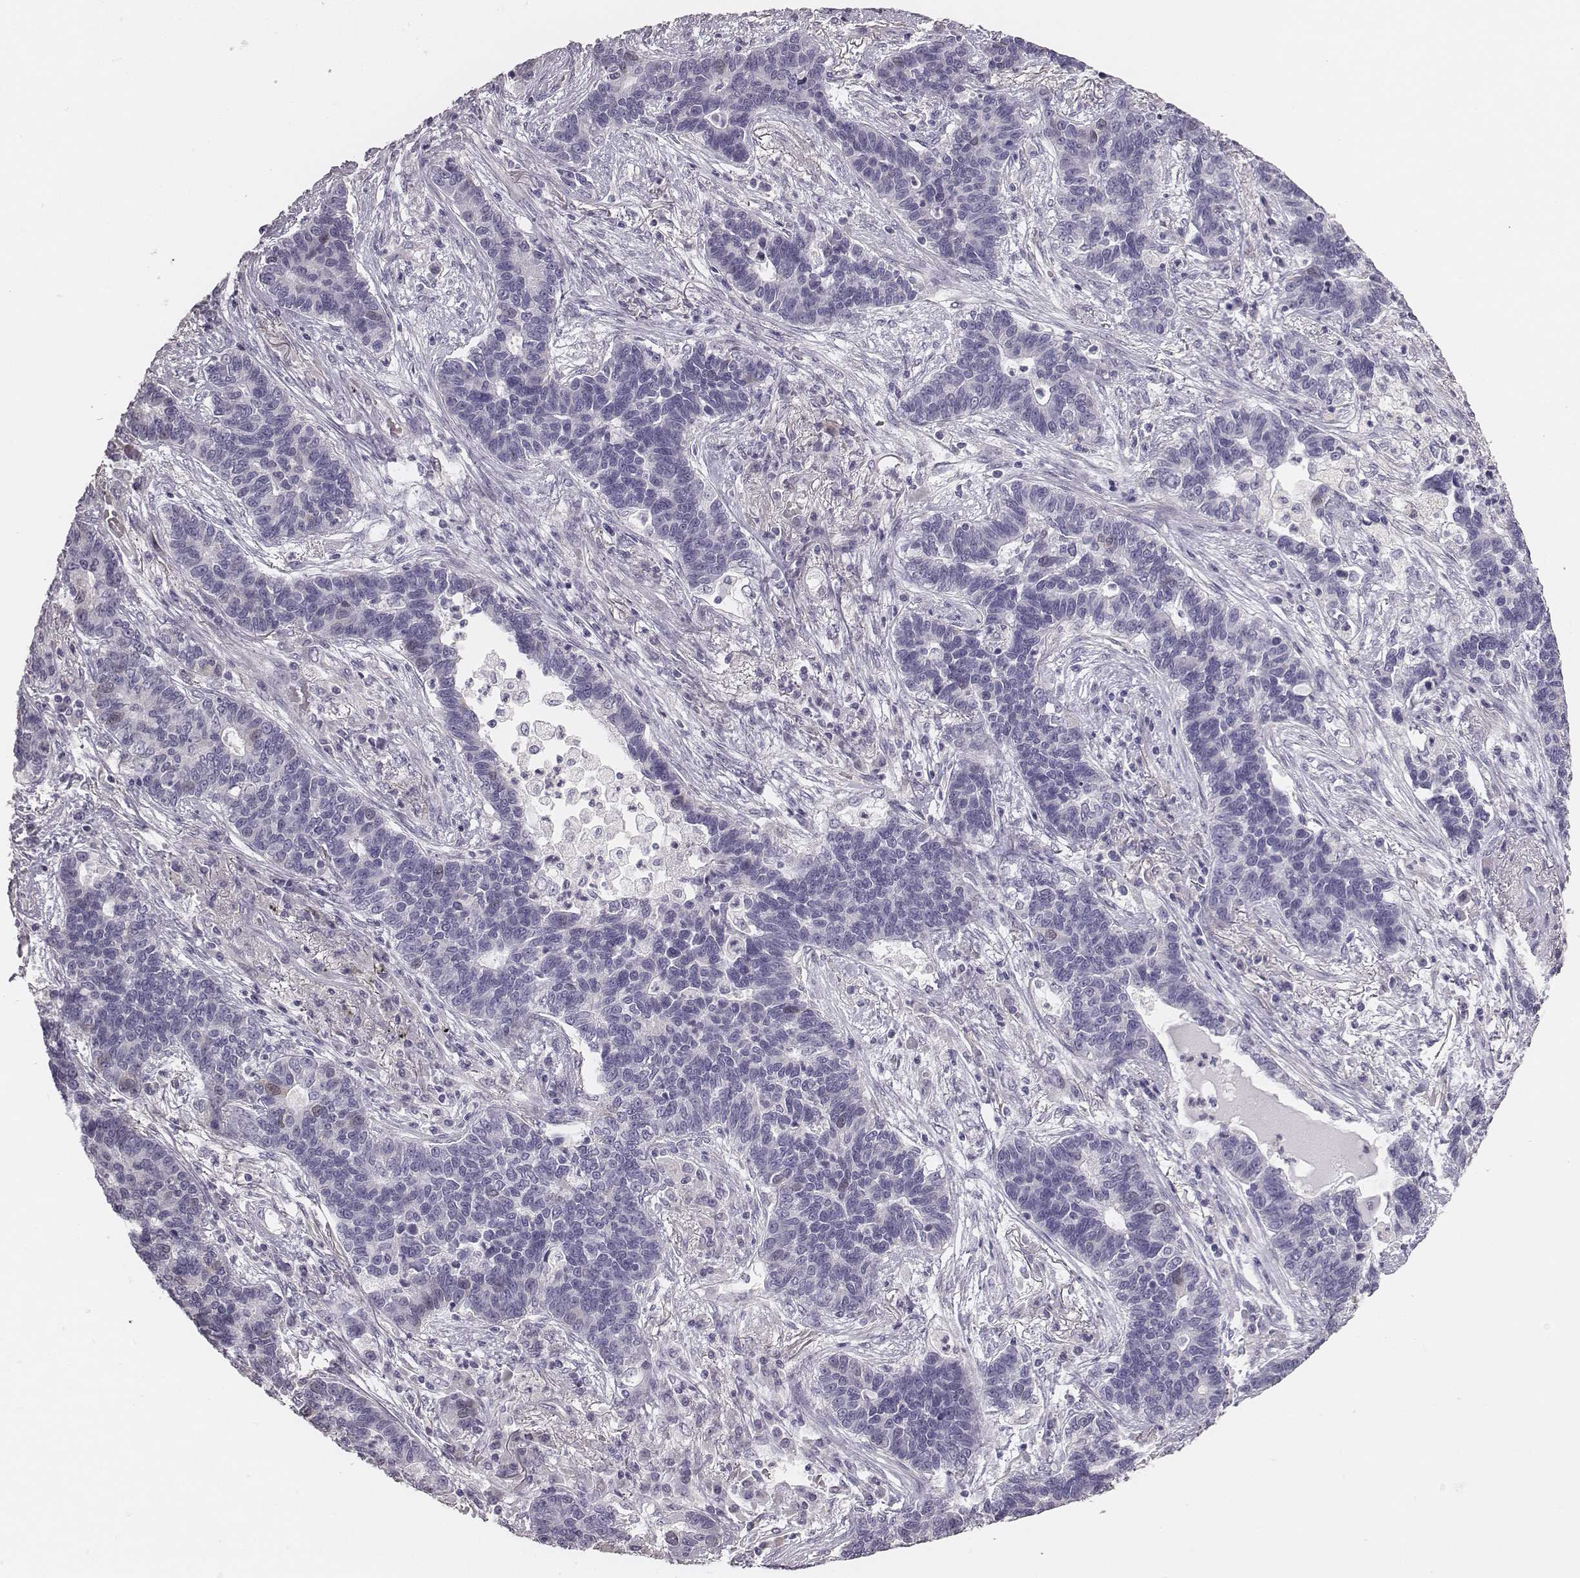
{"staining": {"intensity": "negative", "quantity": "none", "location": "none"}, "tissue": "lung cancer", "cell_type": "Tumor cells", "image_type": "cancer", "snomed": [{"axis": "morphology", "description": "Adenocarcinoma, NOS"}, {"axis": "topography", "description": "Lung"}], "caption": "A high-resolution histopathology image shows immunohistochemistry staining of lung cancer, which demonstrates no significant expression in tumor cells.", "gene": "PBK", "patient": {"sex": "female", "age": 57}}